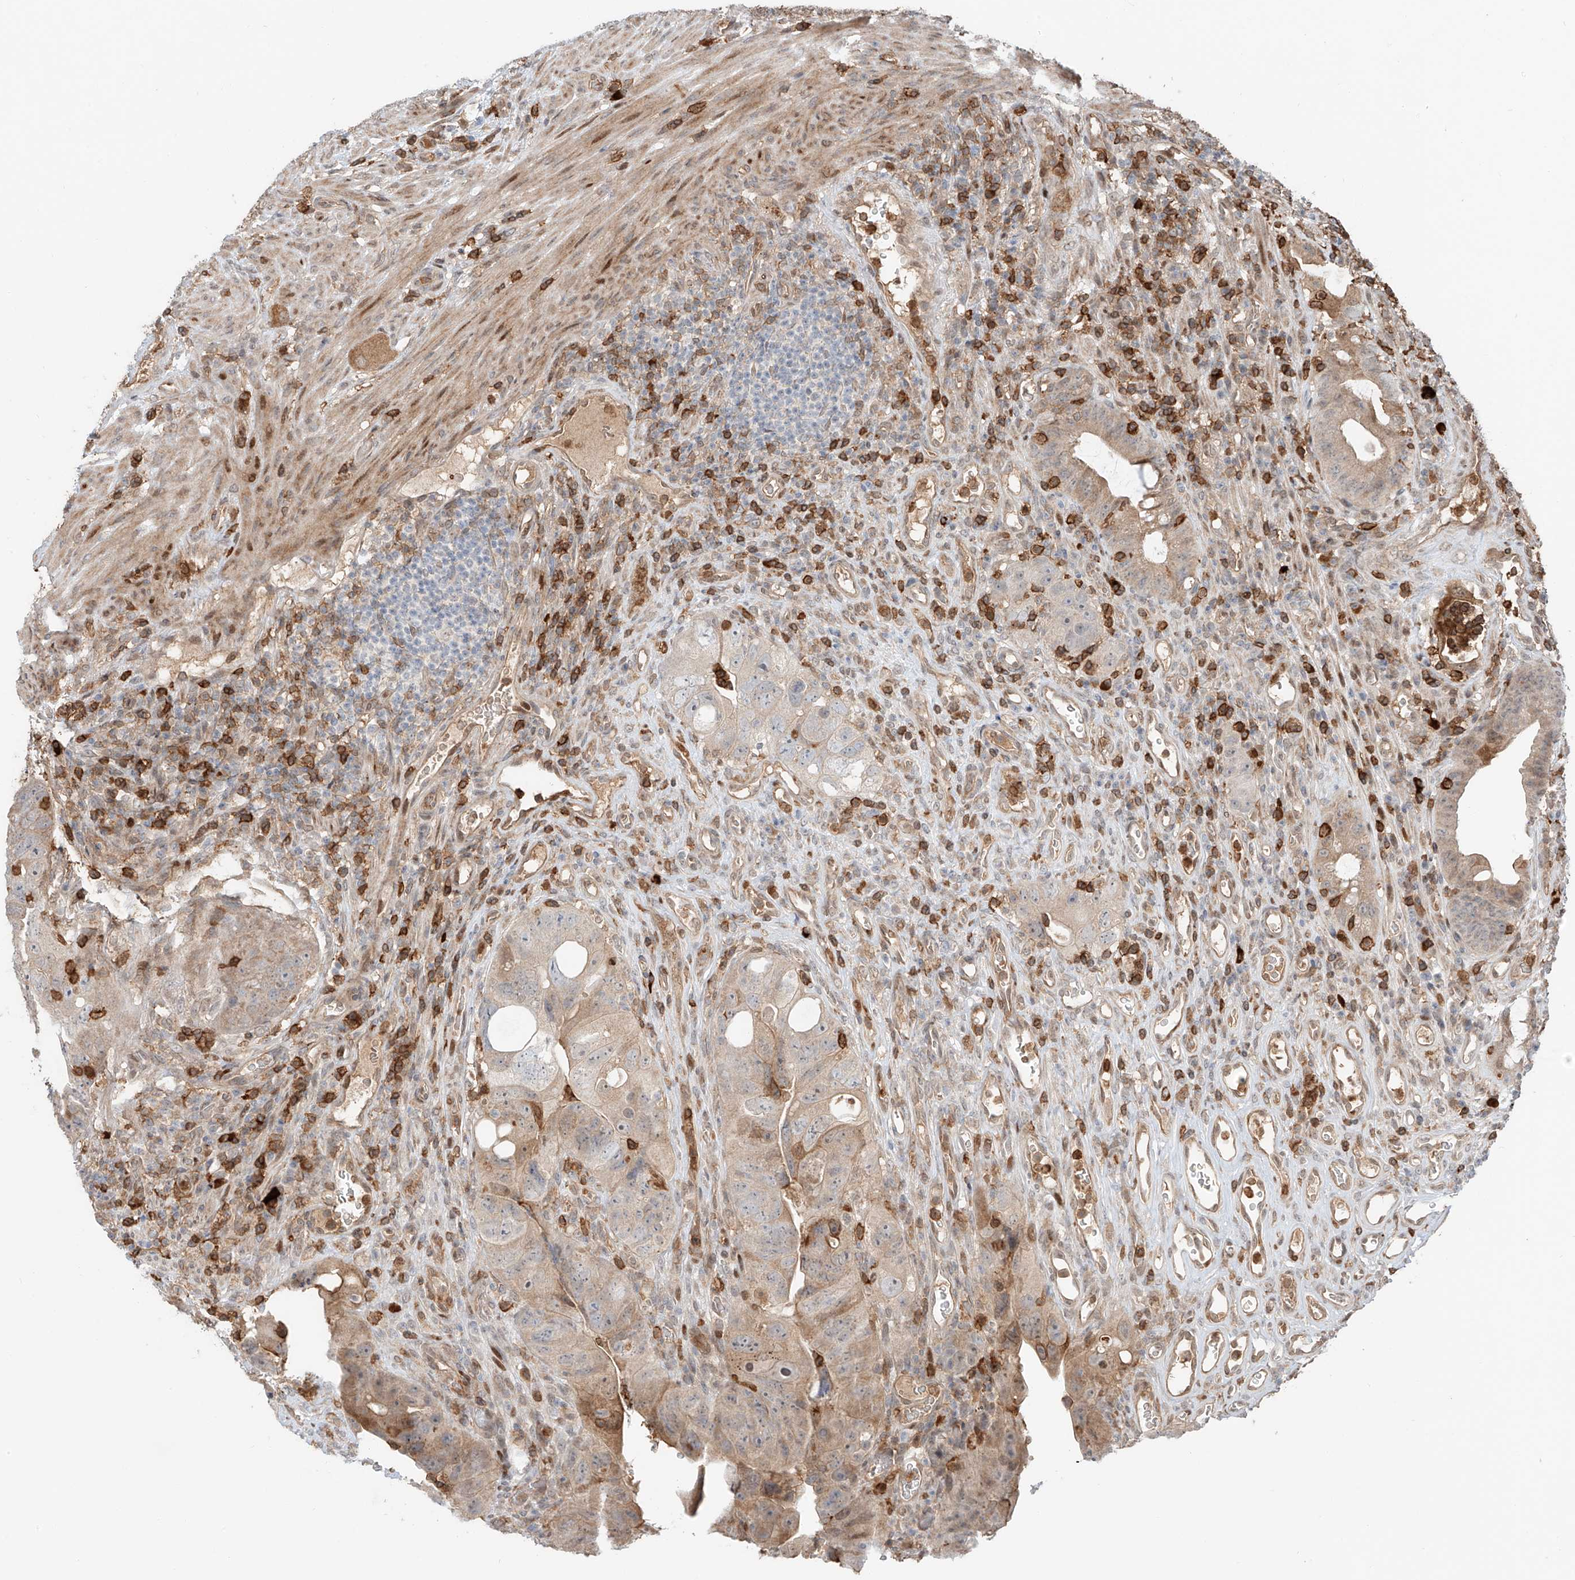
{"staining": {"intensity": "weak", "quantity": "<25%", "location": "cytoplasmic/membranous"}, "tissue": "colorectal cancer", "cell_type": "Tumor cells", "image_type": "cancer", "snomed": [{"axis": "morphology", "description": "Adenocarcinoma, NOS"}, {"axis": "topography", "description": "Rectum"}], "caption": "There is no significant expression in tumor cells of colorectal adenocarcinoma.", "gene": "CEP162", "patient": {"sex": "male", "age": 59}}